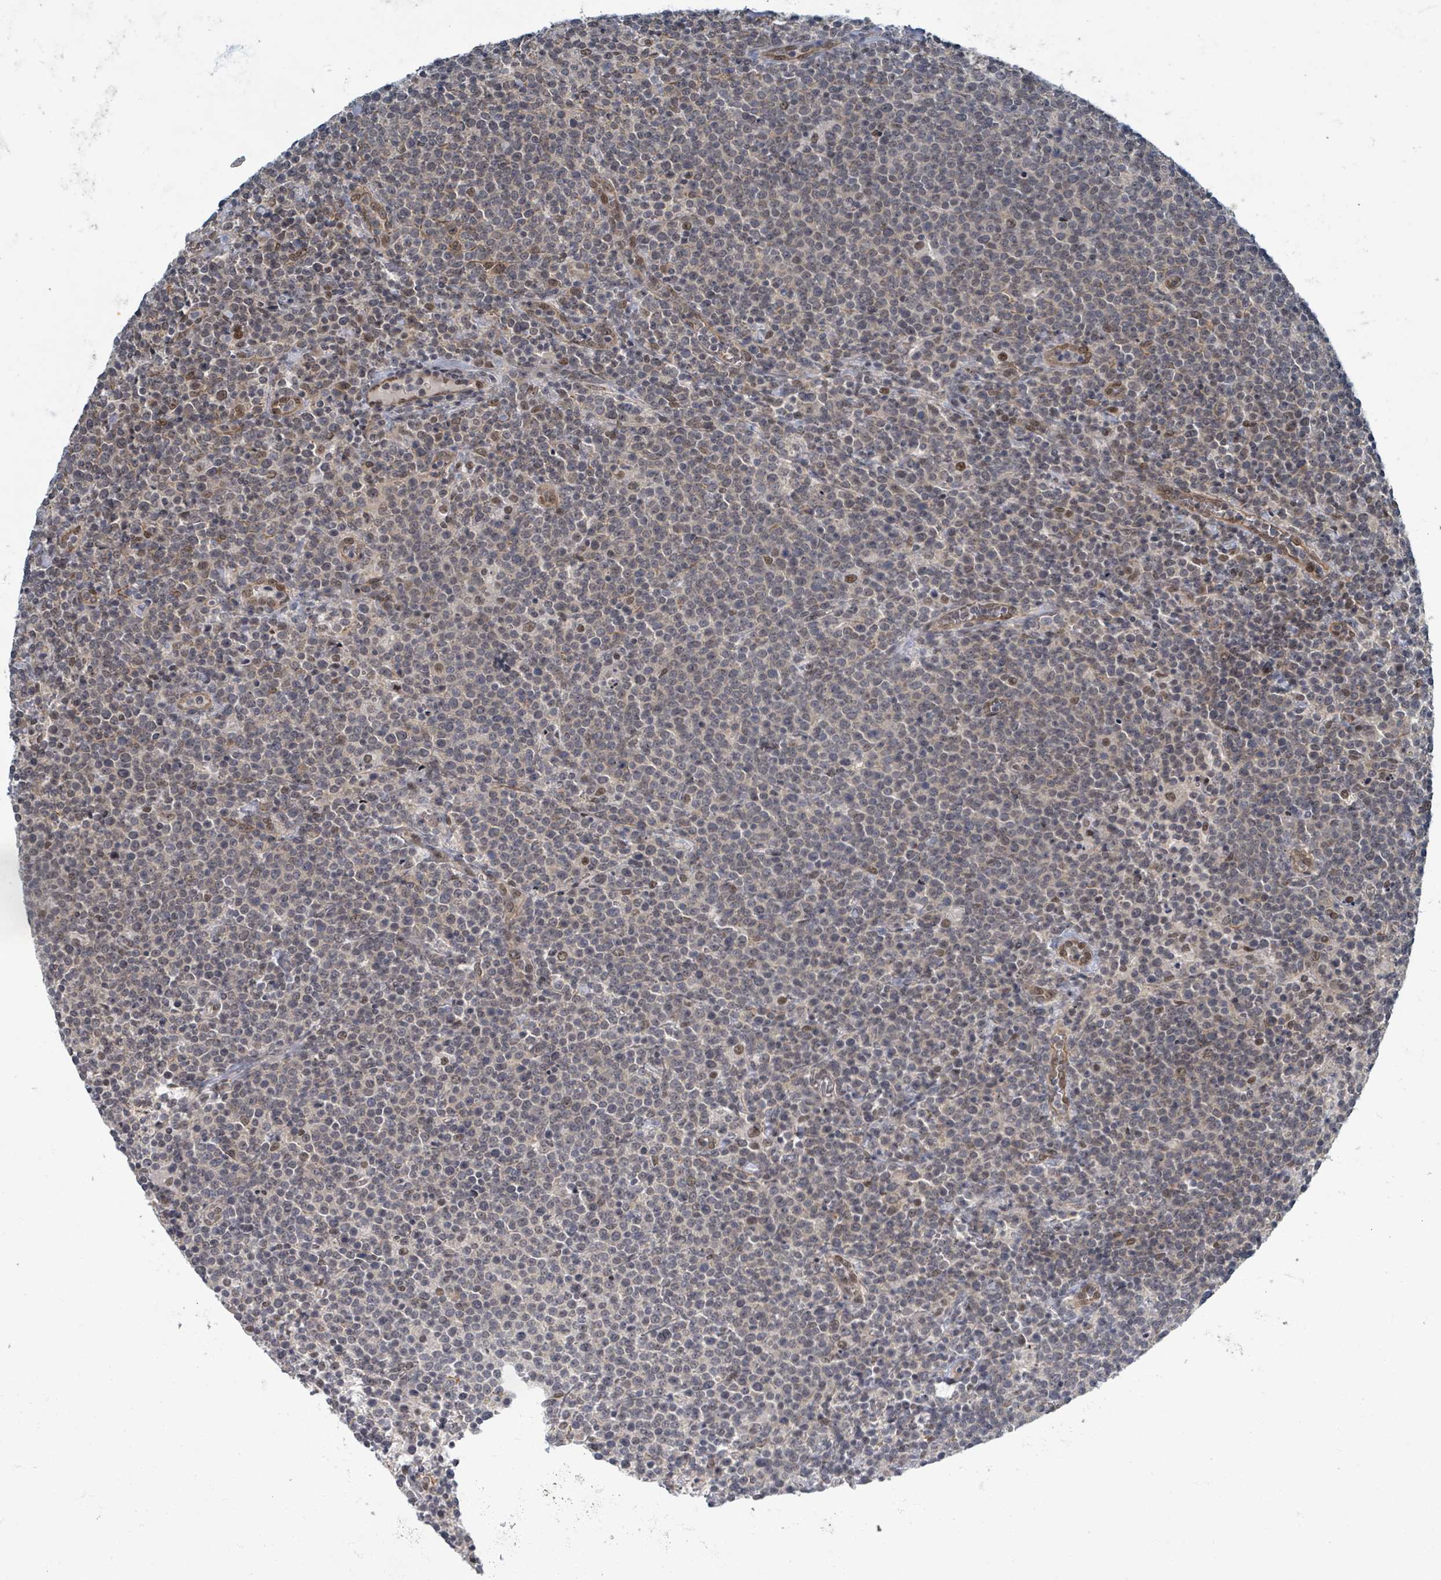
{"staining": {"intensity": "weak", "quantity": "<25%", "location": "nuclear"}, "tissue": "lymphoma", "cell_type": "Tumor cells", "image_type": "cancer", "snomed": [{"axis": "morphology", "description": "Malignant lymphoma, non-Hodgkin's type, High grade"}, {"axis": "topography", "description": "Lymph node"}], "caption": "IHC image of human malignant lymphoma, non-Hodgkin's type (high-grade) stained for a protein (brown), which exhibits no positivity in tumor cells.", "gene": "INTS15", "patient": {"sex": "male", "age": 61}}